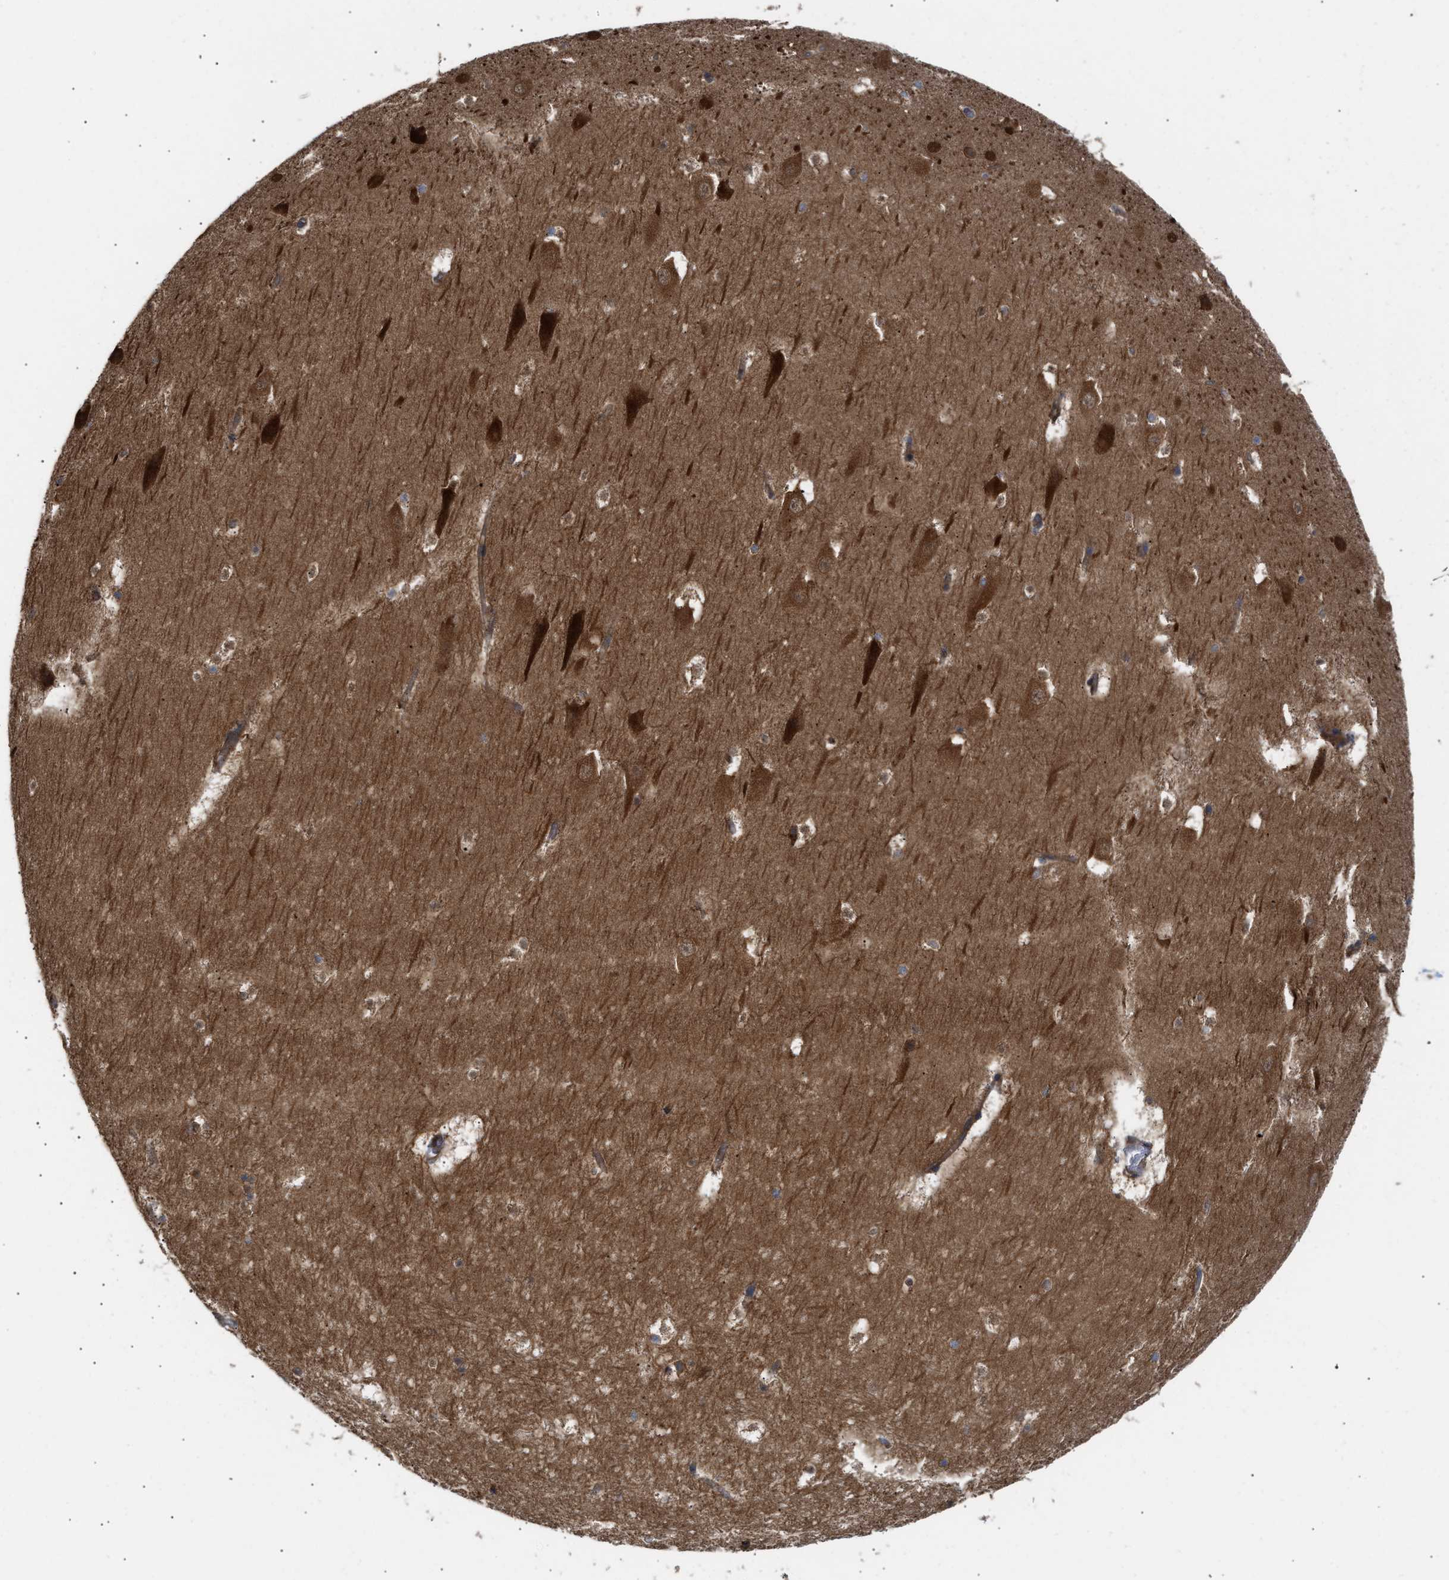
{"staining": {"intensity": "moderate", "quantity": ">75%", "location": "cytoplasmic/membranous"}, "tissue": "hippocampus", "cell_type": "Glial cells", "image_type": "normal", "snomed": [{"axis": "morphology", "description": "Normal tissue, NOS"}, {"axis": "topography", "description": "Hippocampus"}], "caption": "A histopathology image of hippocampus stained for a protein demonstrates moderate cytoplasmic/membranous brown staining in glial cells. (IHC, brightfield microscopy, high magnification).", "gene": "LAPTM4B", "patient": {"sex": "male", "age": 45}}